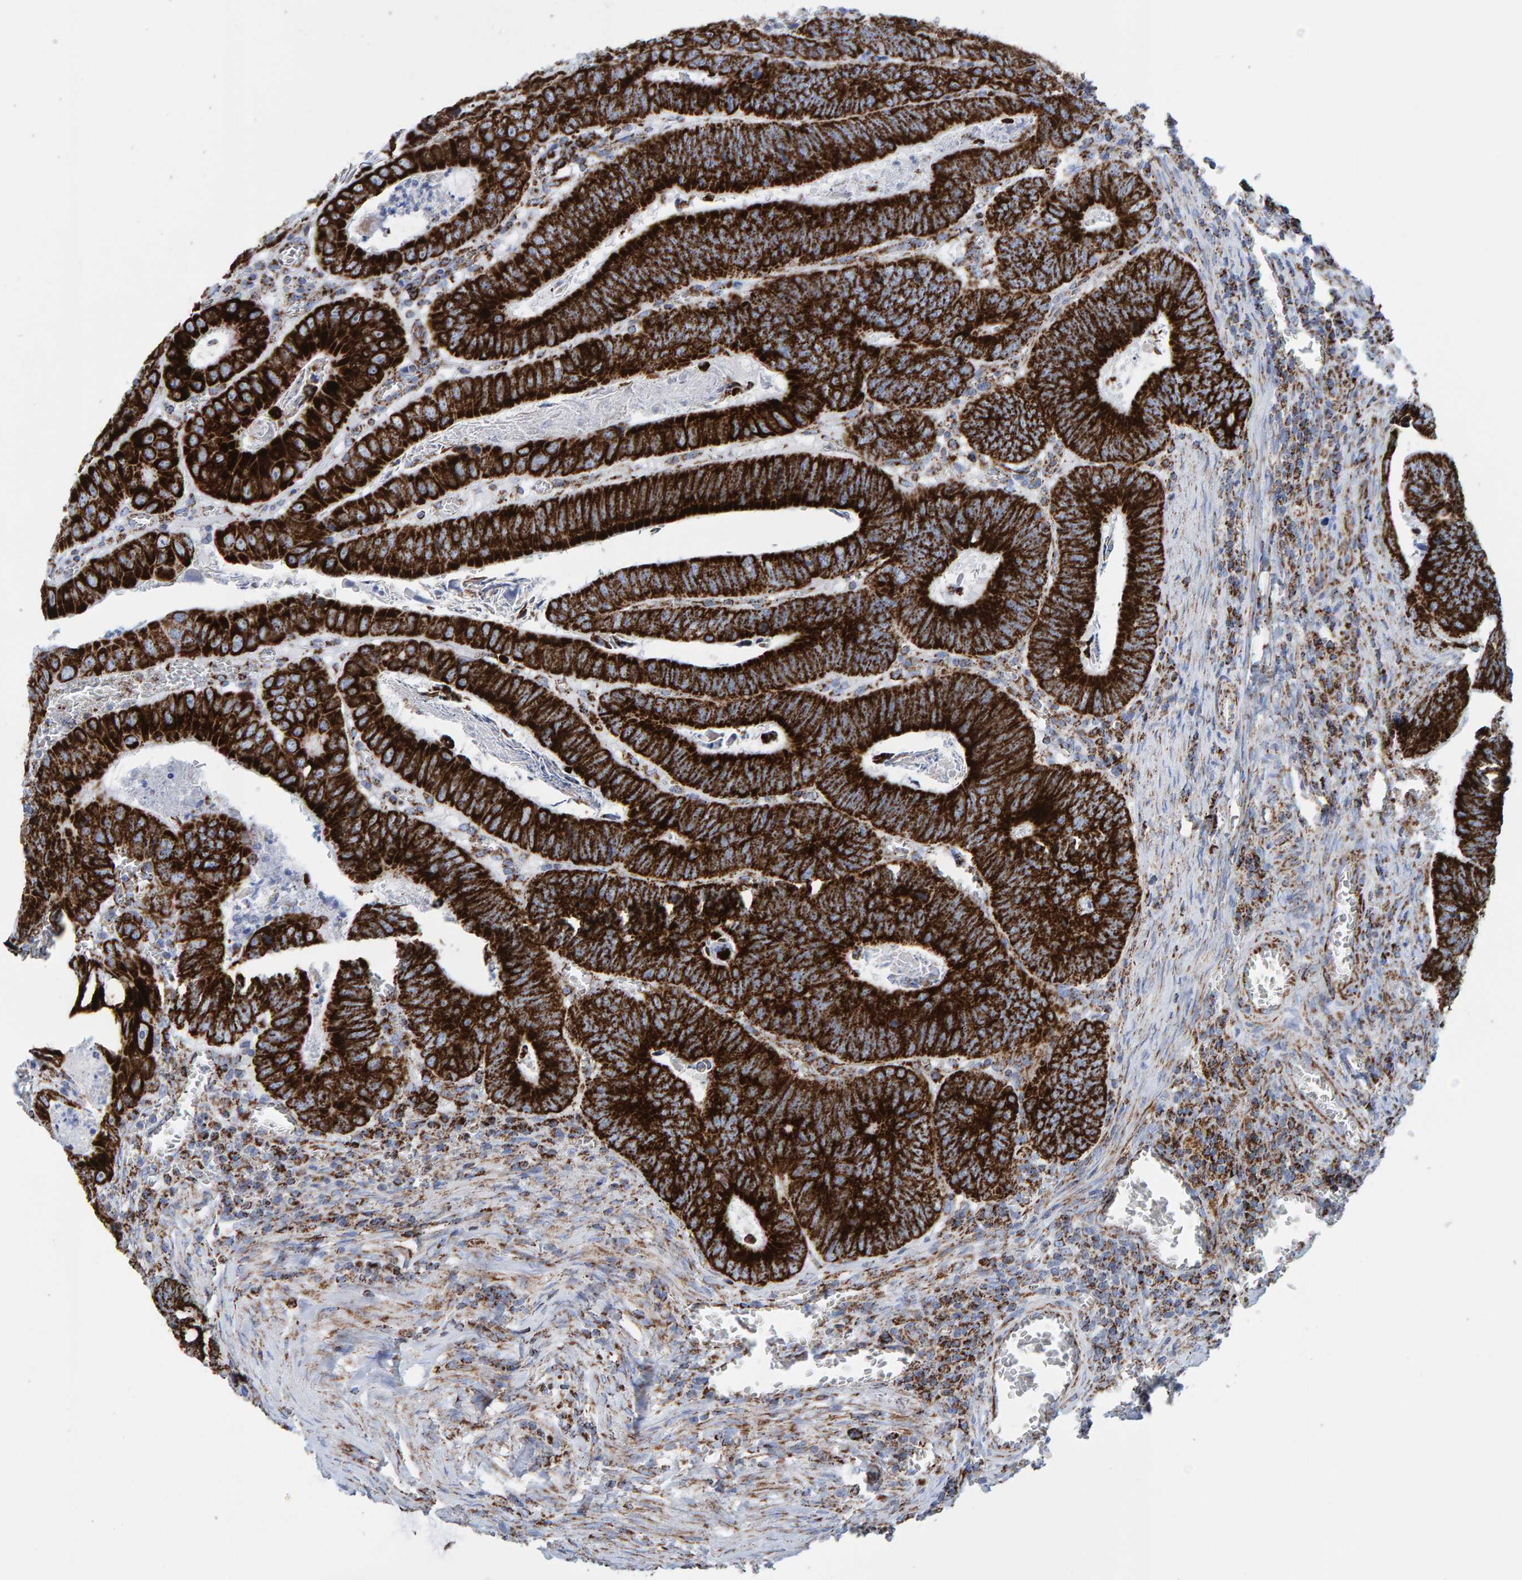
{"staining": {"intensity": "strong", "quantity": ">75%", "location": "cytoplasmic/membranous"}, "tissue": "colorectal cancer", "cell_type": "Tumor cells", "image_type": "cancer", "snomed": [{"axis": "morphology", "description": "Inflammation, NOS"}, {"axis": "morphology", "description": "Adenocarcinoma, NOS"}, {"axis": "topography", "description": "Colon"}], "caption": "Colorectal adenocarcinoma stained with a protein marker reveals strong staining in tumor cells.", "gene": "ENSG00000262660", "patient": {"sex": "male", "age": 72}}